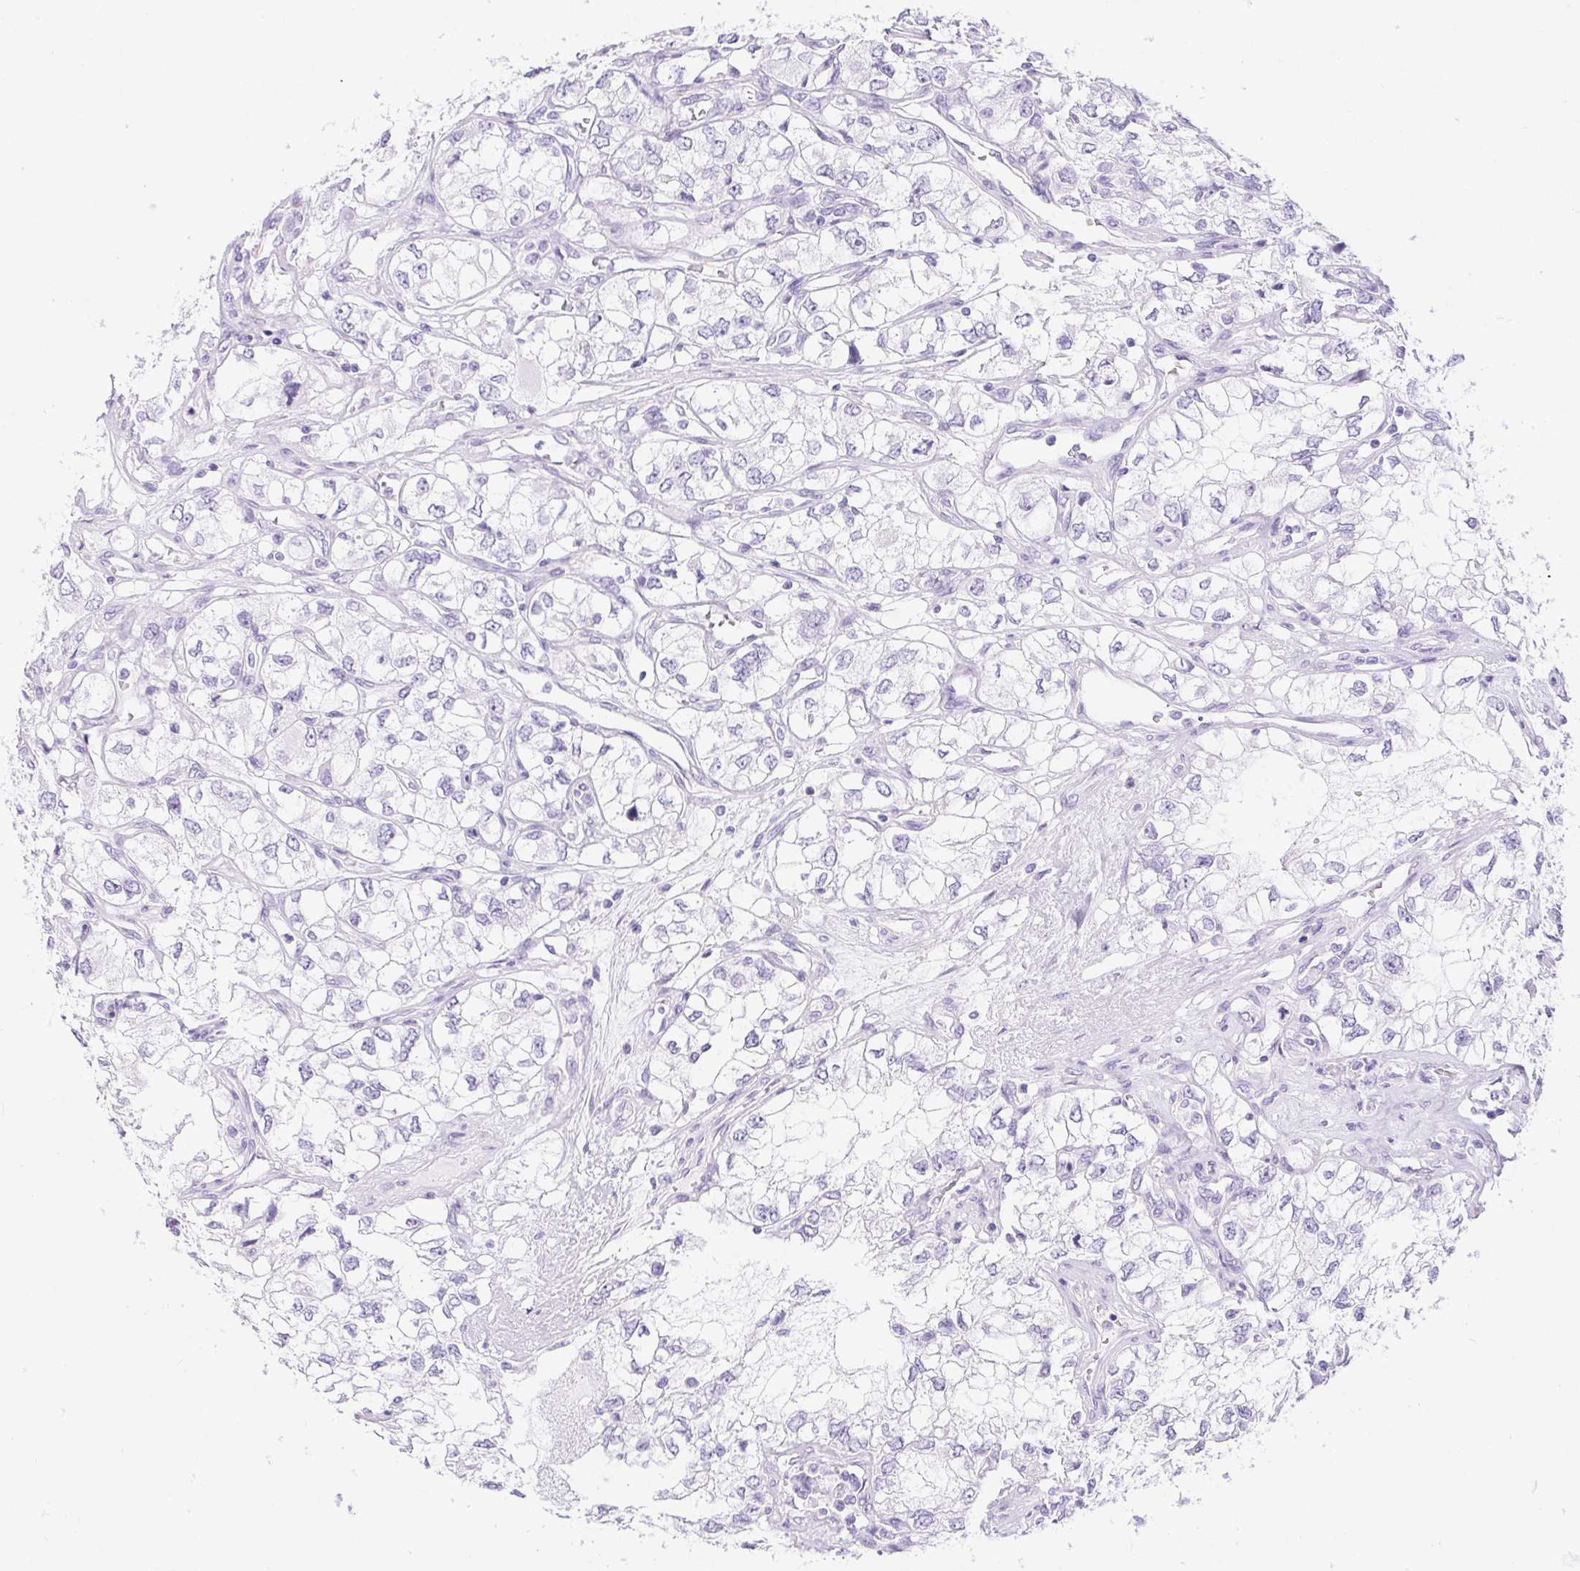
{"staining": {"intensity": "negative", "quantity": "none", "location": "none"}, "tissue": "renal cancer", "cell_type": "Tumor cells", "image_type": "cancer", "snomed": [{"axis": "morphology", "description": "Adenocarcinoma, NOS"}, {"axis": "topography", "description": "Kidney"}], "caption": "Immunohistochemical staining of adenocarcinoma (renal) shows no significant staining in tumor cells.", "gene": "ERP27", "patient": {"sex": "female", "age": 59}}